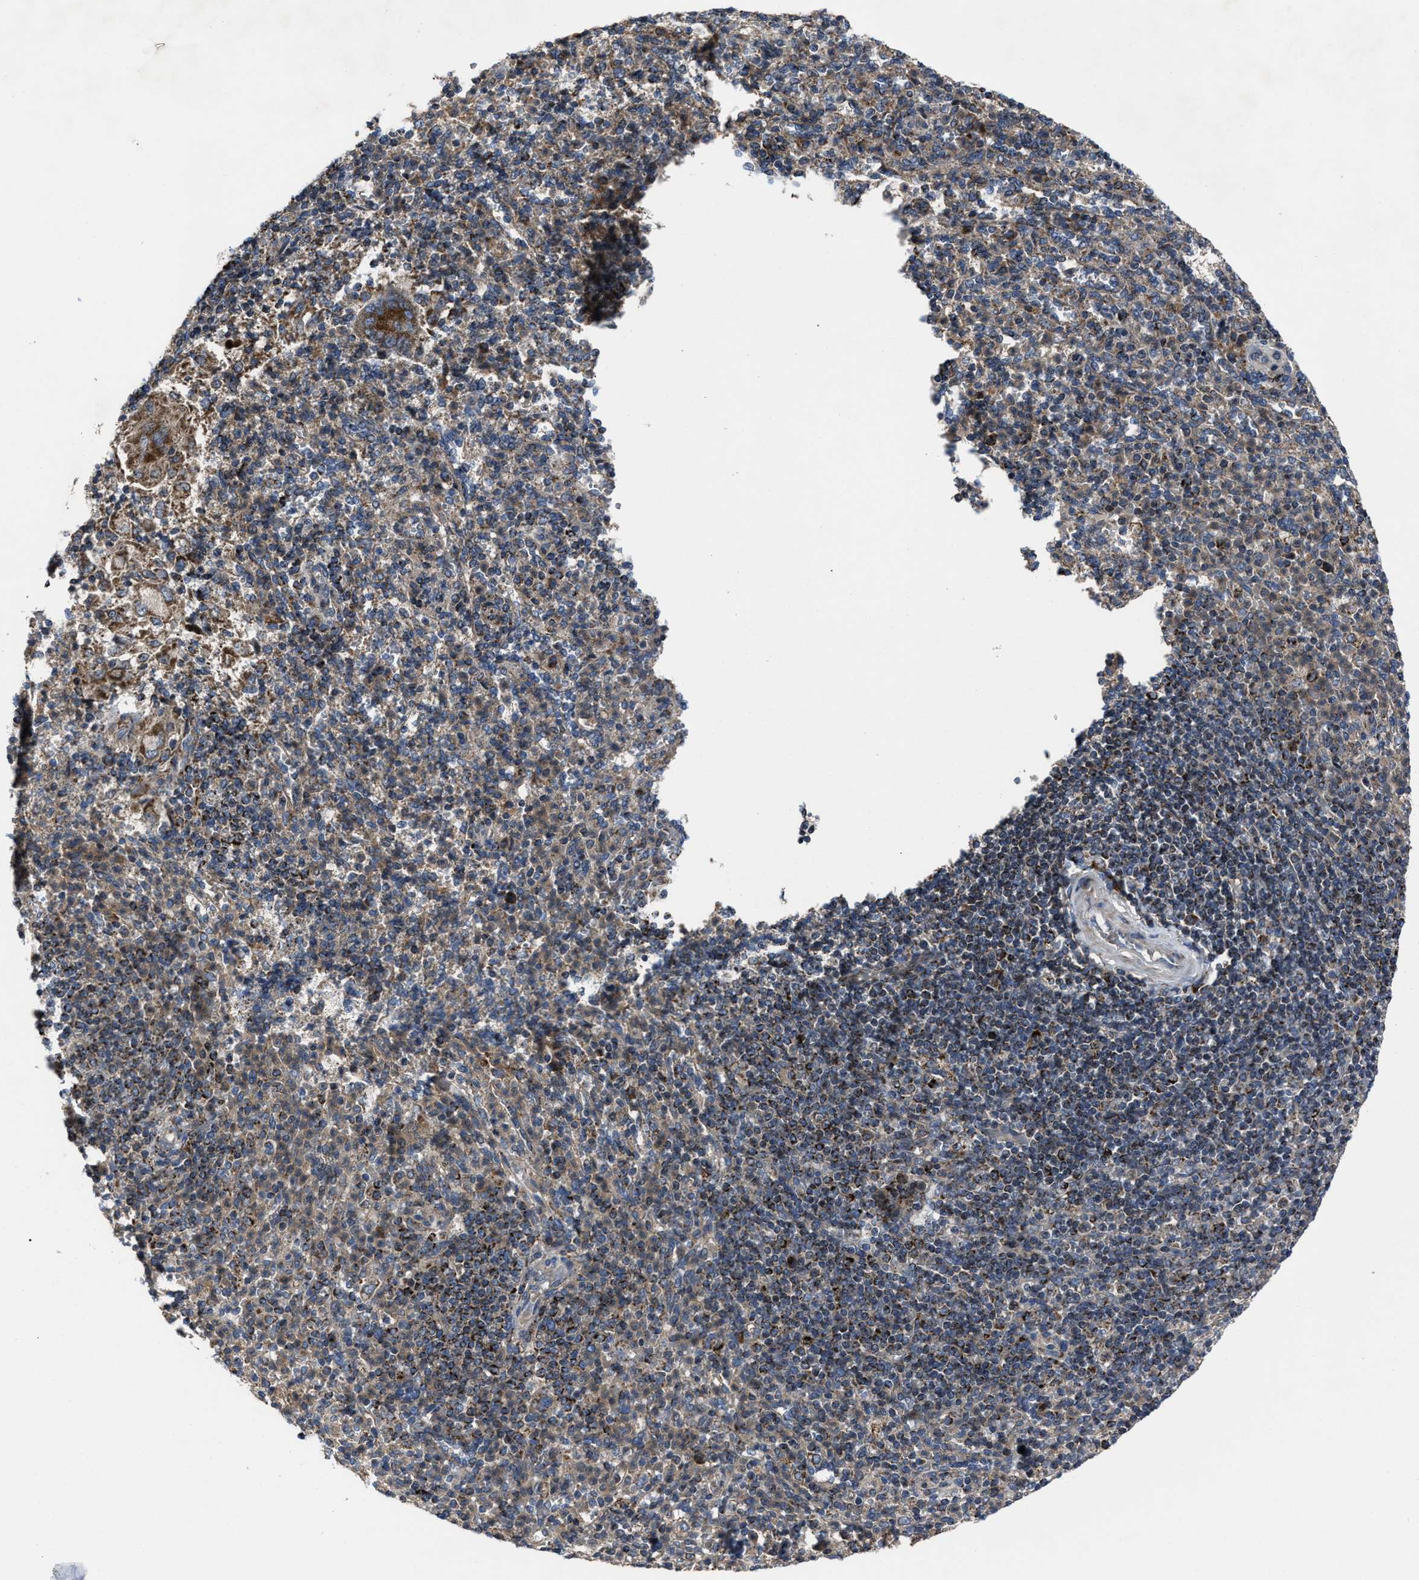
{"staining": {"intensity": "moderate", "quantity": "<25%", "location": "cytoplasmic/membranous"}, "tissue": "spleen", "cell_type": "Cells in red pulp", "image_type": "normal", "snomed": [{"axis": "morphology", "description": "Normal tissue, NOS"}, {"axis": "topography", "description": "Spleen"}], "caption": "Cells in red pulp display low levels of moderate cytoplasmic/membranous positivity in about <25% of cells in benign spleen.", "gene": "PASK", "patient": {"sex": "male", "age": 36}}